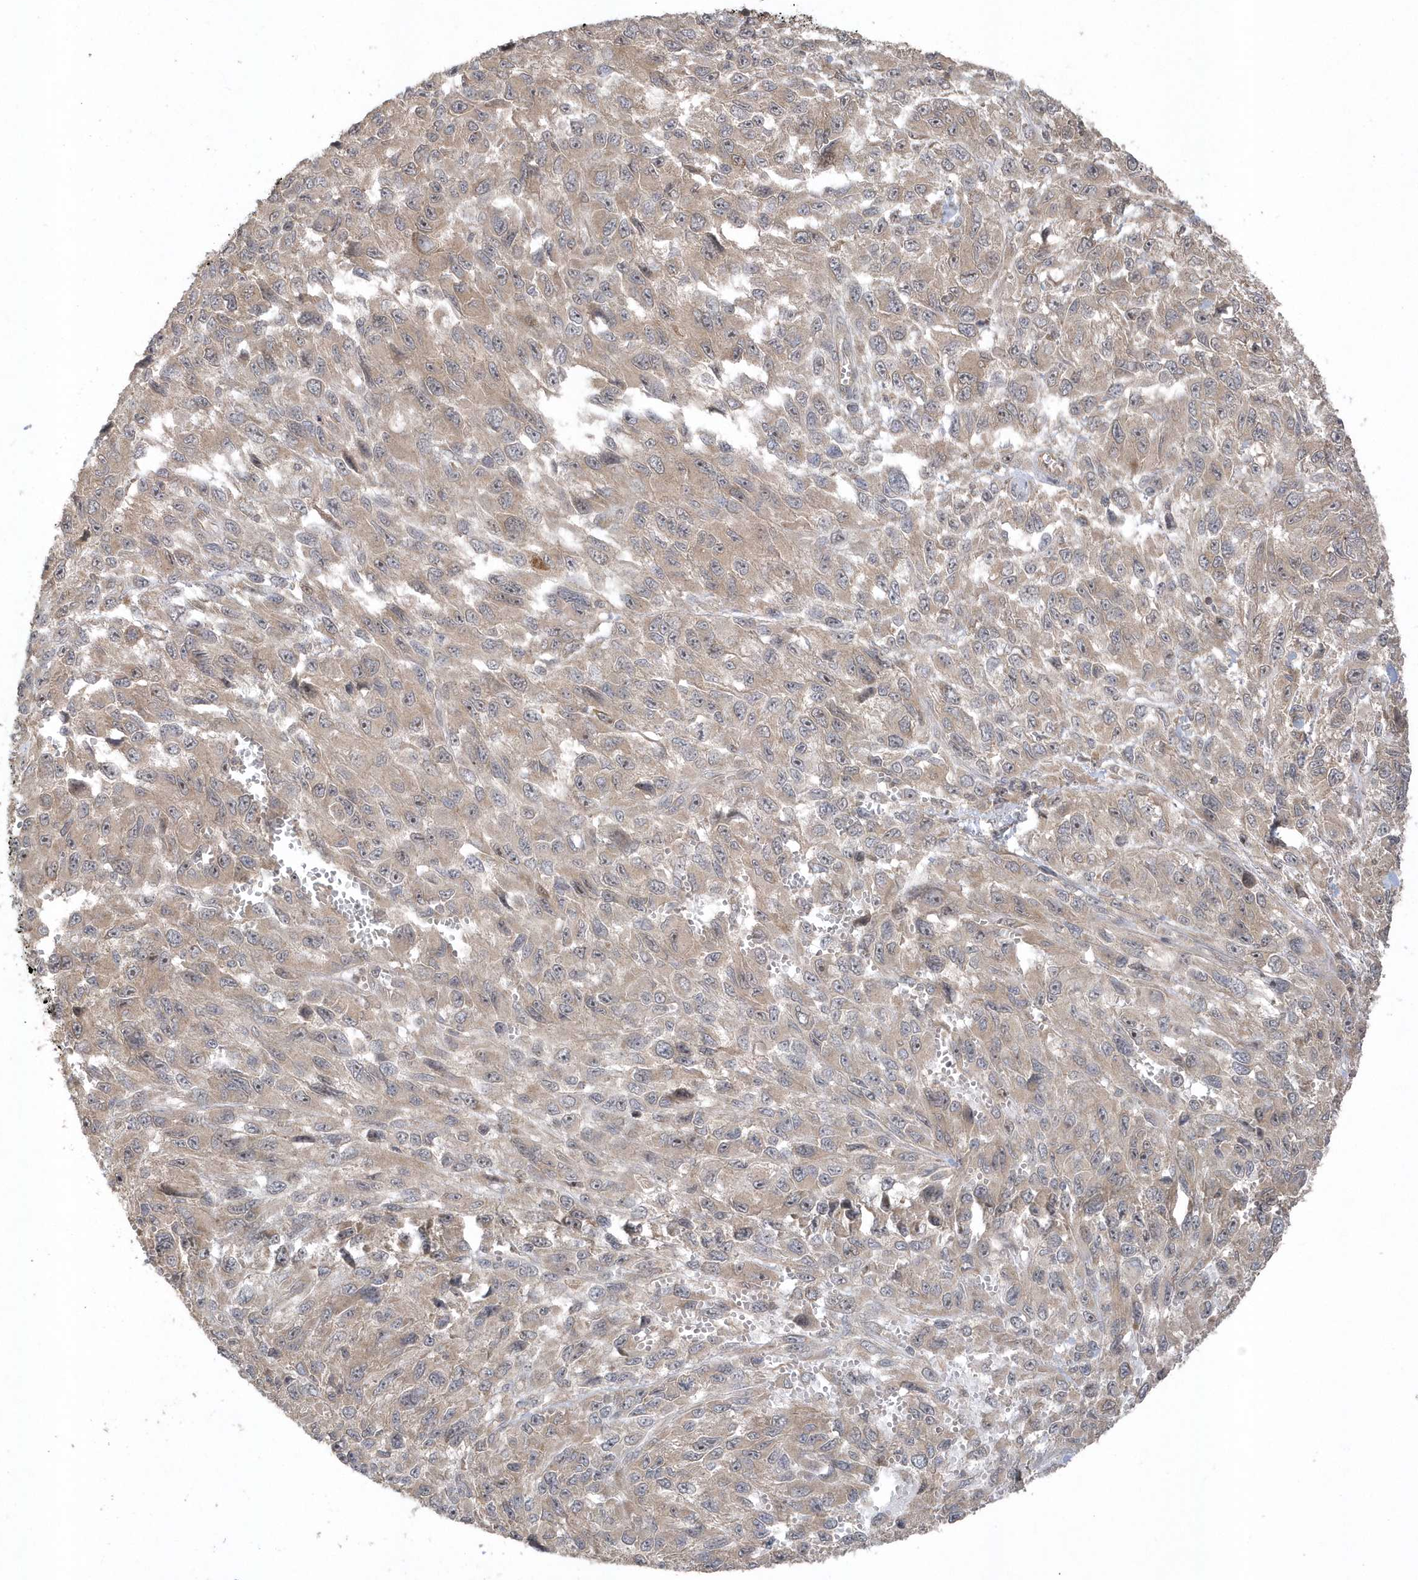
{"staining": {"intensity": "weak", "quantity": "<25%", "location": "cytoplasmic/membranous"}, "tissue": "melanoma", "cell_type": "Tumor cells", "image_type": "cancer", "snomed": [{"axis": "morphology", "description": "Malignant melanoma, NOS"}, {"axis": "topography", "description": "Skin"}], "caption": "DAB (3,3'-diaminobenzidine) immunohistochemical staining of human malignant melanoma exhibits no significant staining in tumor cells.", "gene": "HERPUD1", "patient": {"sex": "female", "age": 96}}